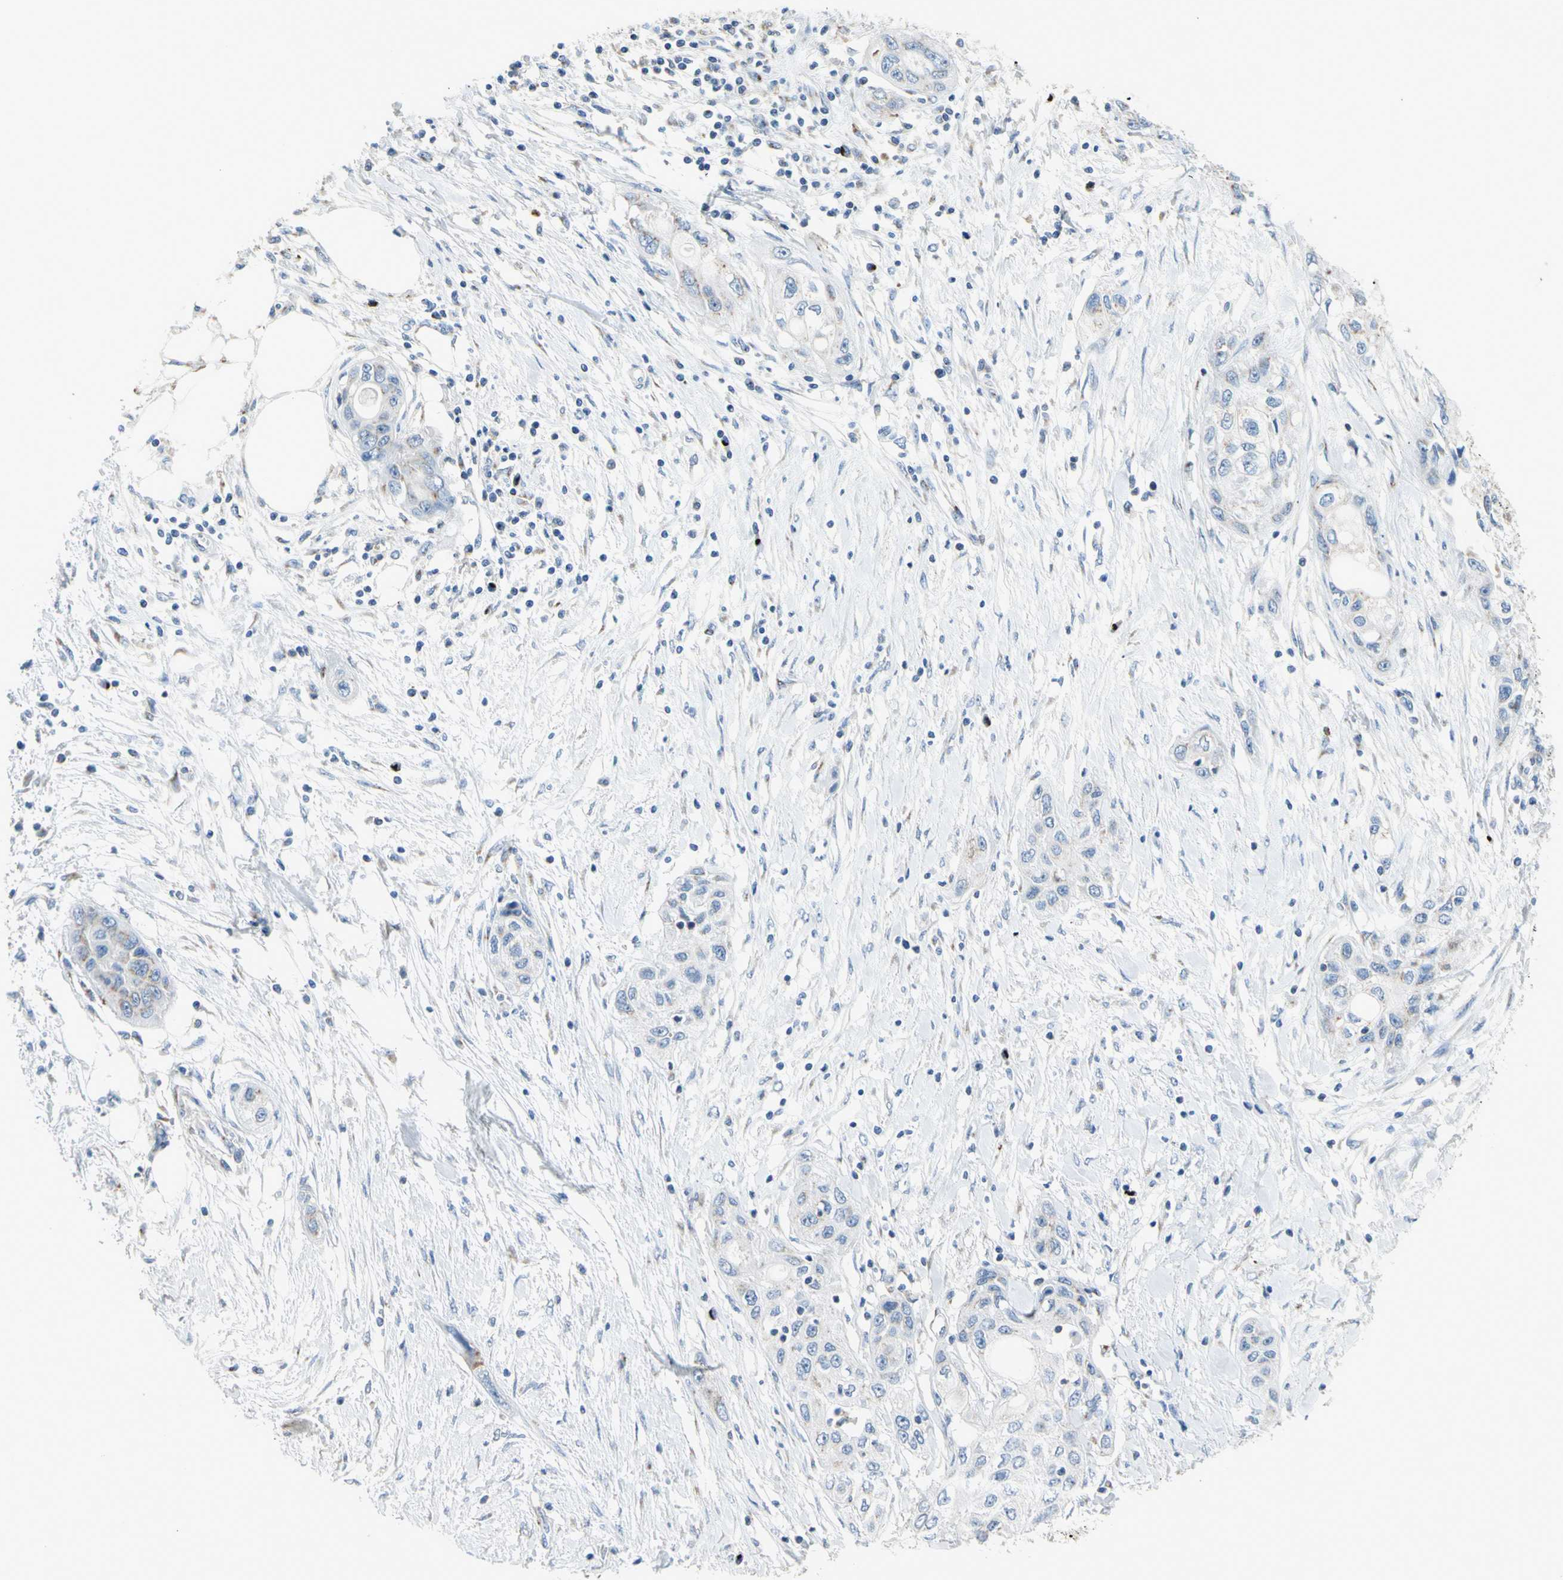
{"staining": {"intensity": "negative", "quantity": "none", "location": "none"}, "tissue": "pancreatic cancer", "cell_type": "Tumor cells", "image_type": "cancer", "snomed": [{"axis": "morphology", "description": "Adenocarcinoma, NOS"}, {"axis": "topography", "description": "Pancreas"}], "caption": "Immunohistochemistry (IHC) of pancreatic cancer exhibits no staining in tumor cells. (IHC, brightfield microscopy, high magnification).", "gene": "B4GALT3", "patient": {"sex": "female", "age": 70}}